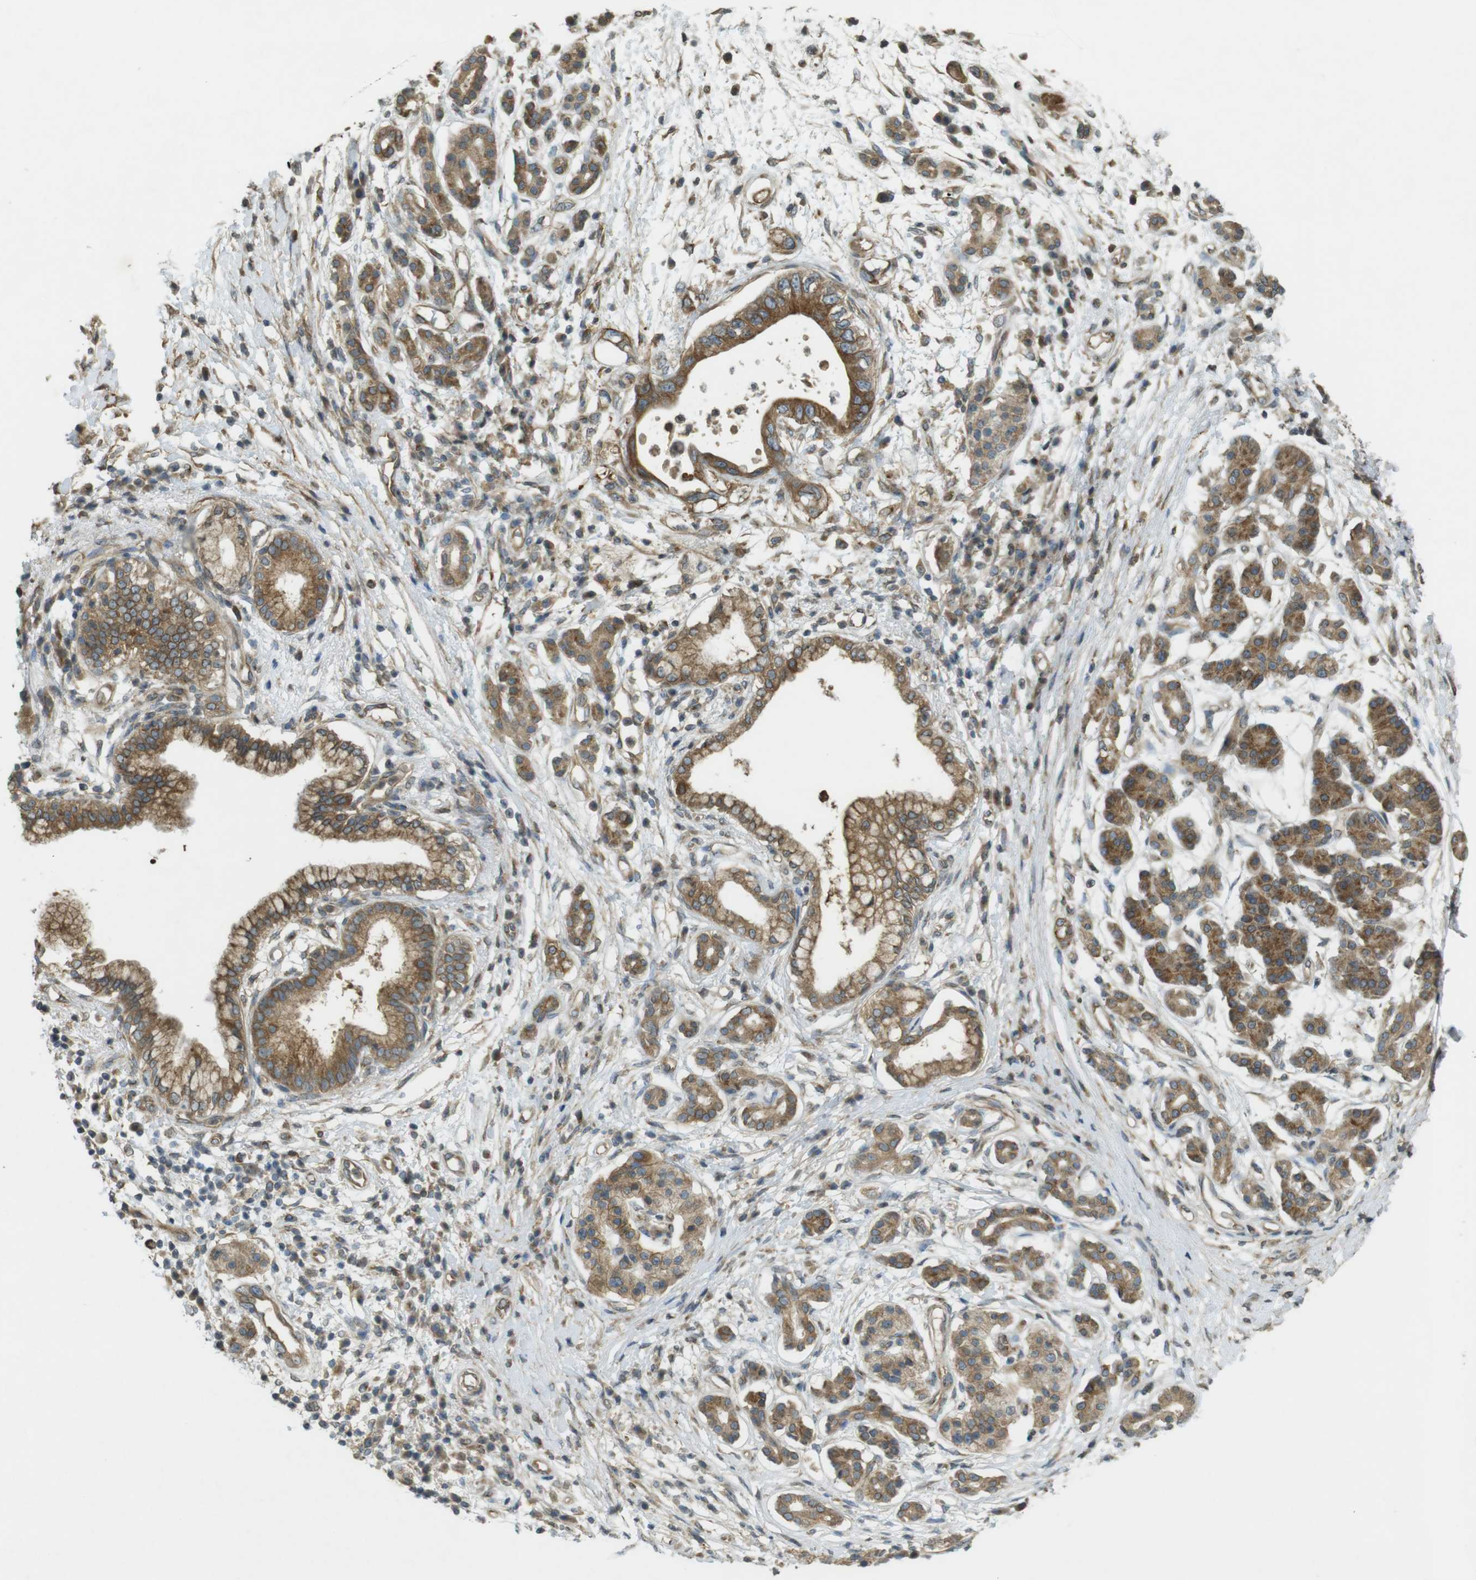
{"staining": {"intensity": "strong", "quantity": ">75%", "location": "cytoplasmic/membranous"}, "tissue": "pancreatic cancer", "cell_type": "Tumor cells", "image_type": "cancer", "snomed": [{"axis": "morphology", "description": "Adenocarcinoma, NOS"}, {"axis": "topography", "description": "Pancreas"}], "caption": "A brown stain shows strong cytoplasmic/membranous positivity of a protein in adenocarcinoma (pancreatic) tumor cells. Nuclei are stained in blue.", "gene": "KIF5B", "patient": {"sex": "male", "age": 77}}